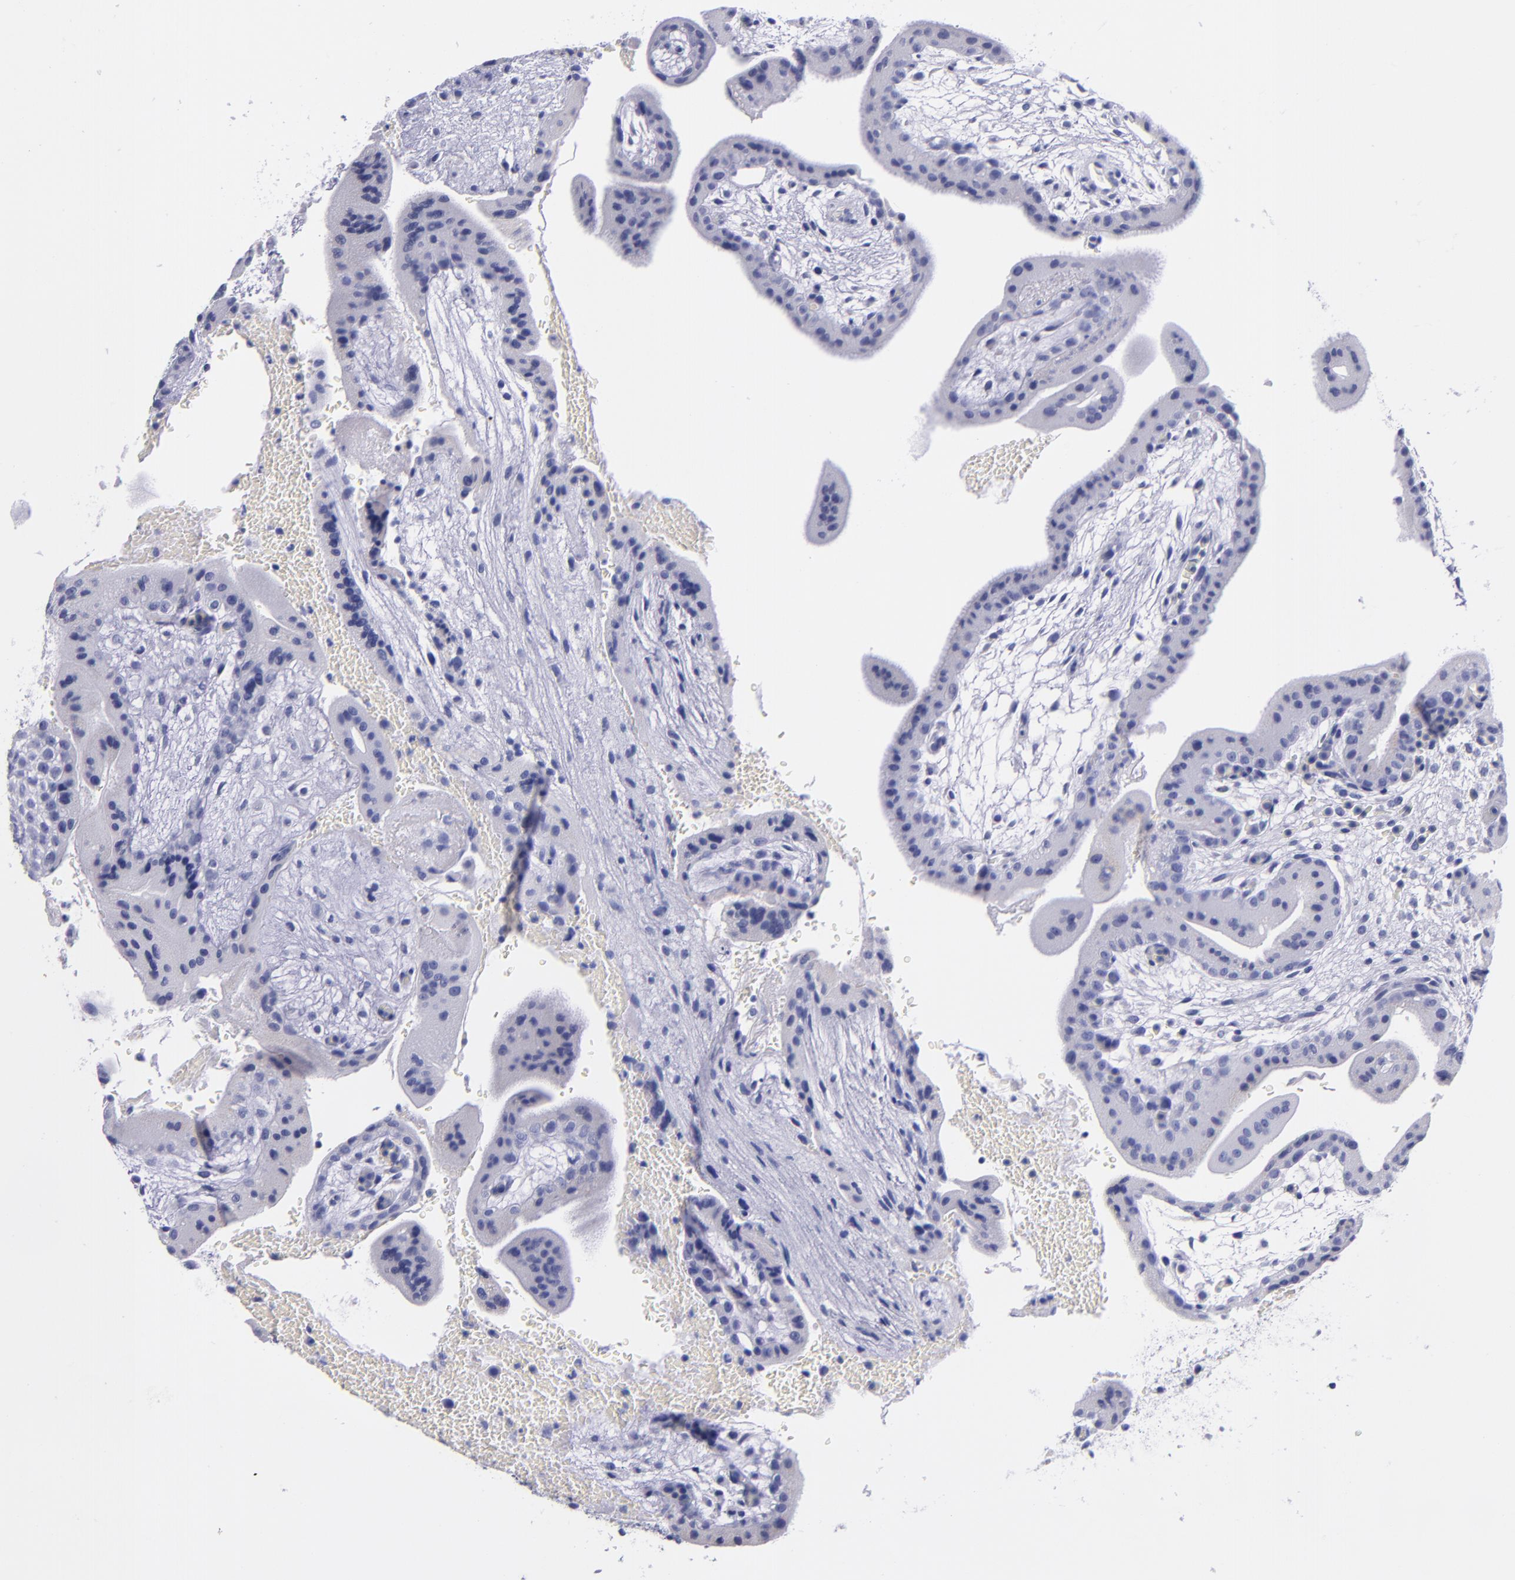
{"staining": {"intensity": "negative", "quantity": "none", "location": "none"}, "tissue": "placenta", "cell_type": "Decidual cells", "image_type": "normal", "snomed": [{"axis": "morphology", "description": "Normal tissue, NOS"}, {"axis": "topography", "description": "Placenta"}], "caption": "This is a micrograph of immunohistochemistry (IHC) staining of unremarkable placenta, which shows no positivity in decidual cells. (IHC, brightfield microscopy, high magnification).", "gene": "SV2A", "patient": {"sex": "female", "age": 35}}